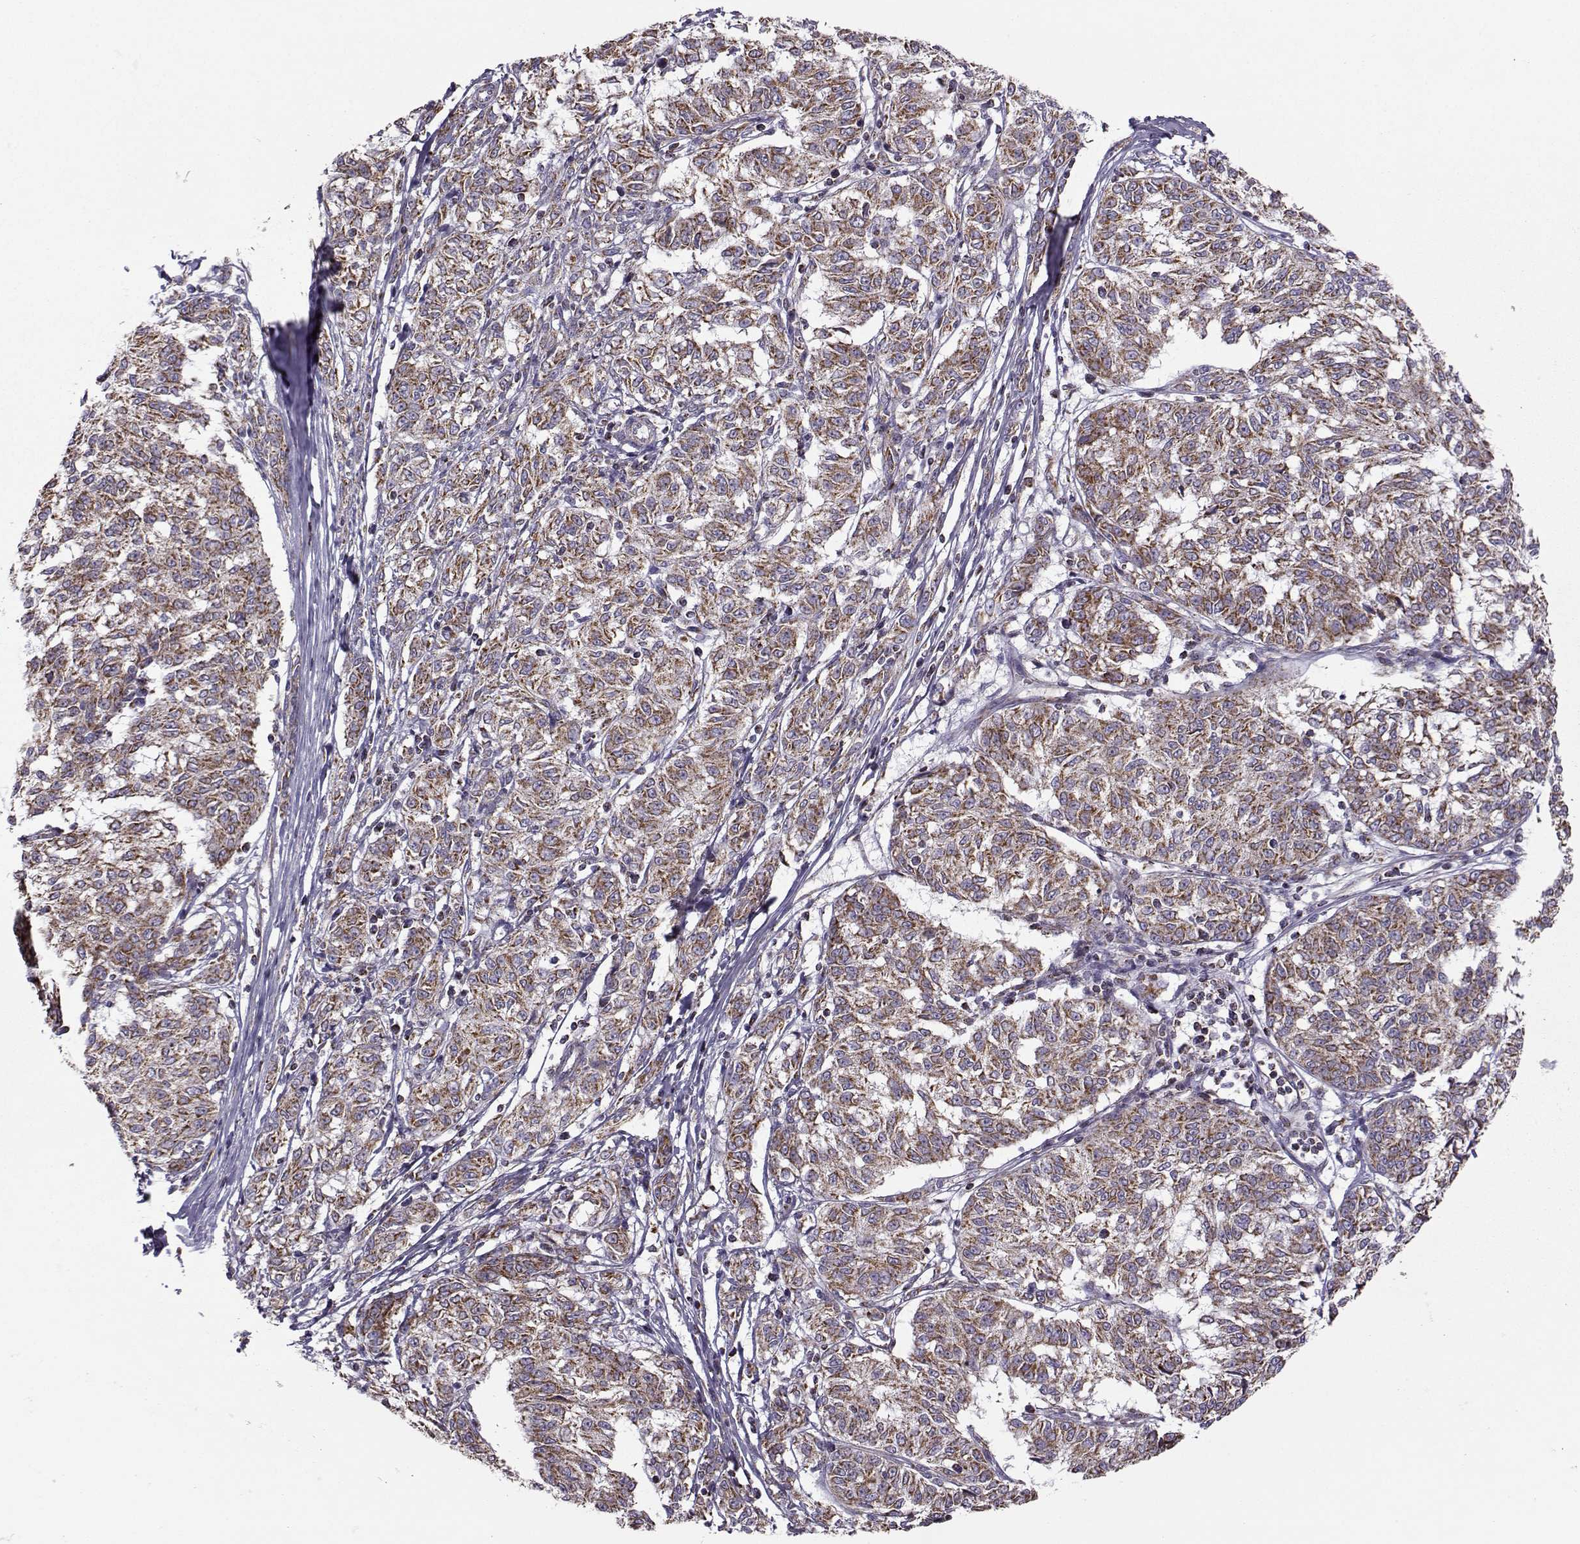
{"staining": {"intensity": "moderate", "quantity": ">75%", "location": "cytoplasmic/membranous"}, "tissue": "melanoma", "cell_type": "Tumor cells", "image_type": "cancer", "snomed": [{"axis": "morphology", "description": "Malignant melanoma, NOS"}, {"axis": "topography", "description": "Skin"}], "caption": "Protein positivity by IHC displays moderate cytoplasmic/membranous staining in about >75% of tumor cells in malignant melanoma.", "gene": "NECAB3", "patient": {"sex": "female", "age": 72}}